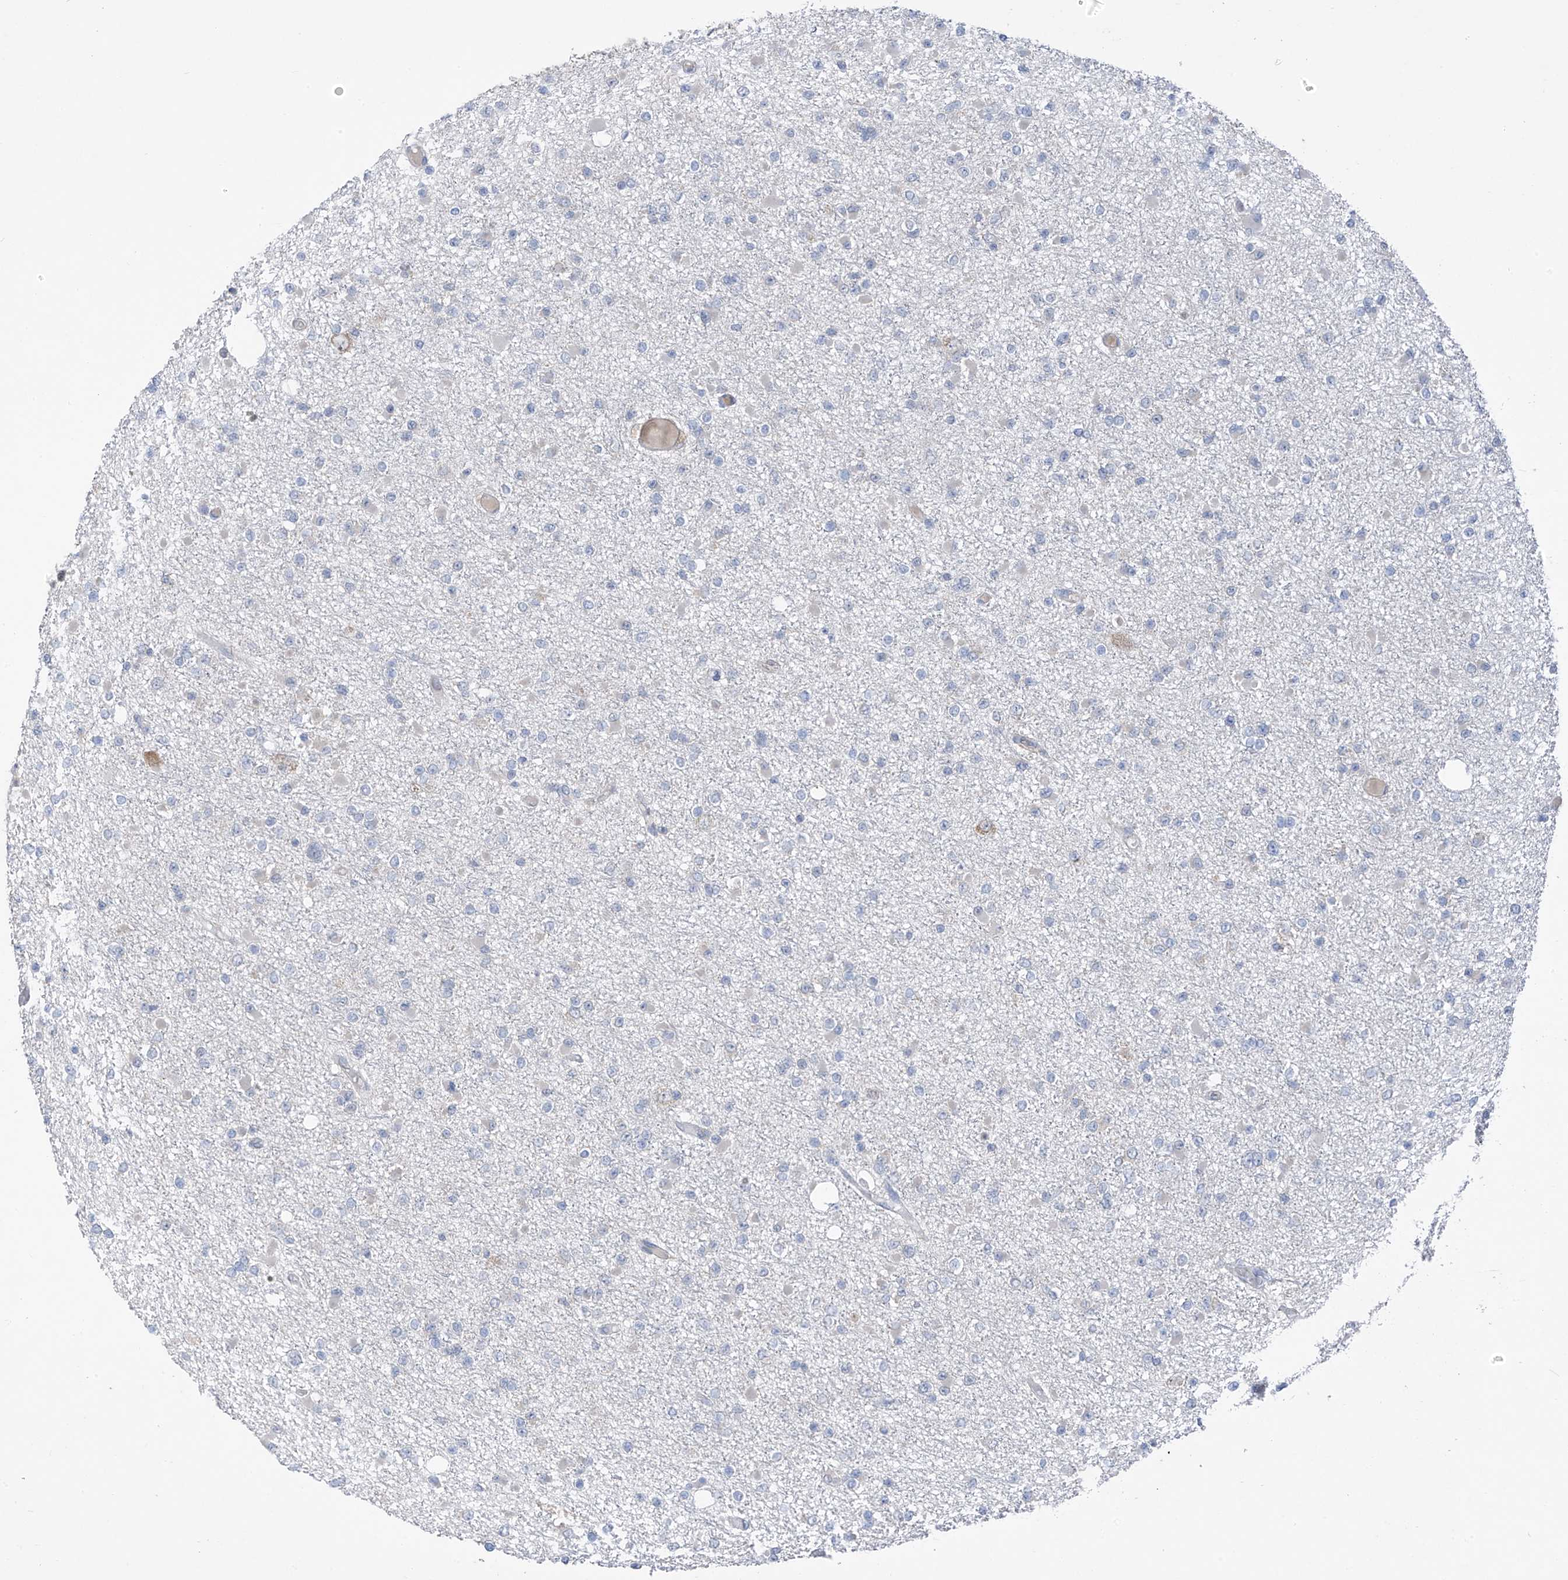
{"staining": {"intensity": "negative", "quantity": "none", "location": "none"}, "tissue": "glioma", "cell_type": "Tumor cells", "image_type": "cancer", "snomed": [{"axis": "morphology", "description": "Glioma, malignant, Low grade"}, {"axis": "topography", "description": "Brain"}], "caption": "A high-resolution photomicrograph shows immunohistochemistry (IHC) staining of glioma, which displays no significant expression in tumor cells. (DAB (3,3'-diaminobenzidine) IHC visualized using brightfield microscopy, high magnification).", "gene": "RPL4", "patient": {"sex": "female", "age": 22}}